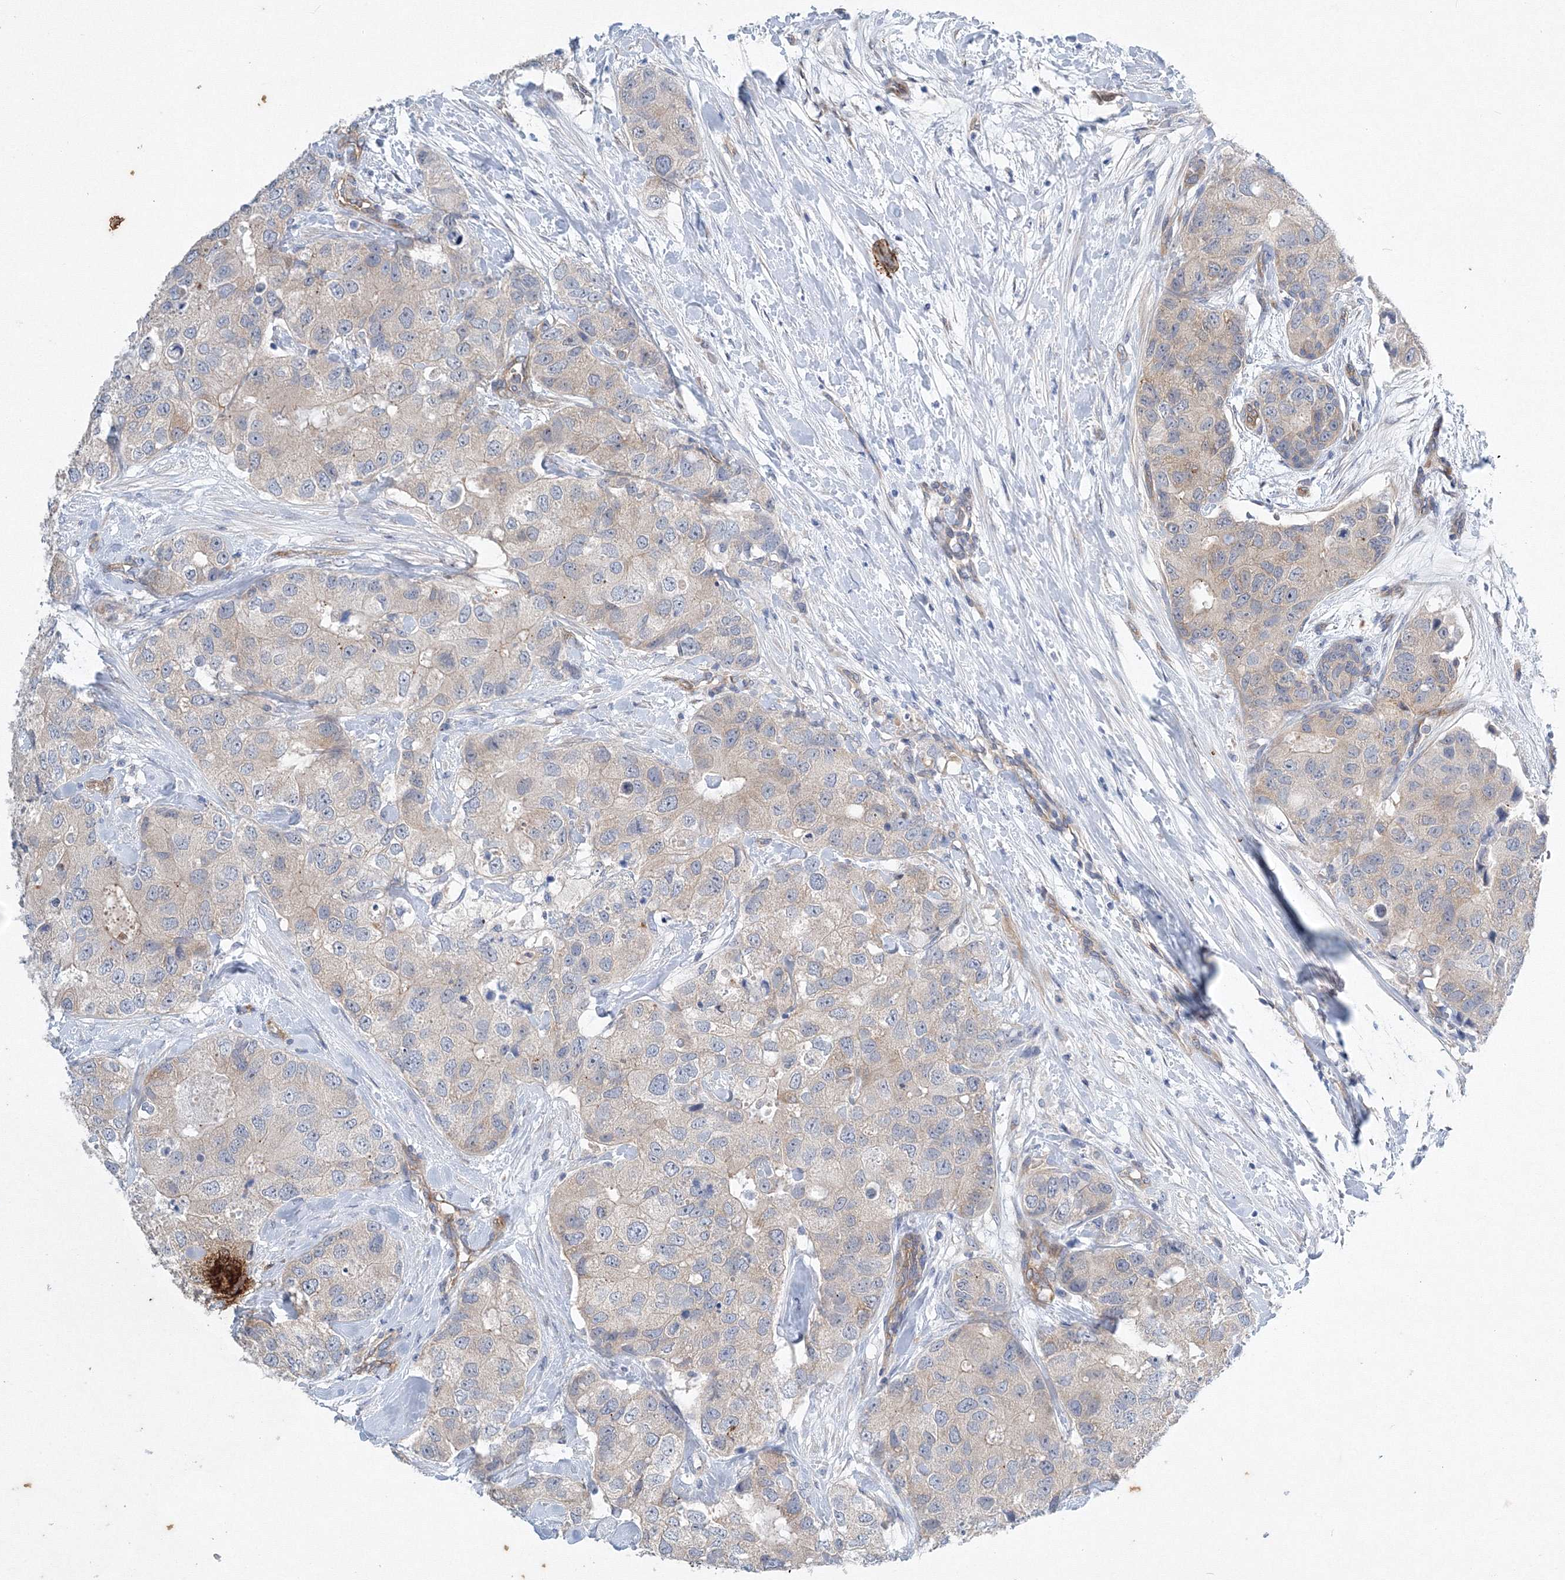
{"staining": {"intensity": "negative", "quantity": "none", "location": "none"}, "tissue": "breast cancer", "cell_type": "Tumor cells", "image_type": "cancer", "snomed": [{"axis": "morphology", "description": "Duct carcinoma"}, {"axis": "topography", "description": "Breast"}], "caption": "Breast invasive ductal carcinoma was stained to show a protein in brown. There is no significant expression in tumor cells.", "gene": "TANC1", "patient": {"sex": "female", "age": 62}}